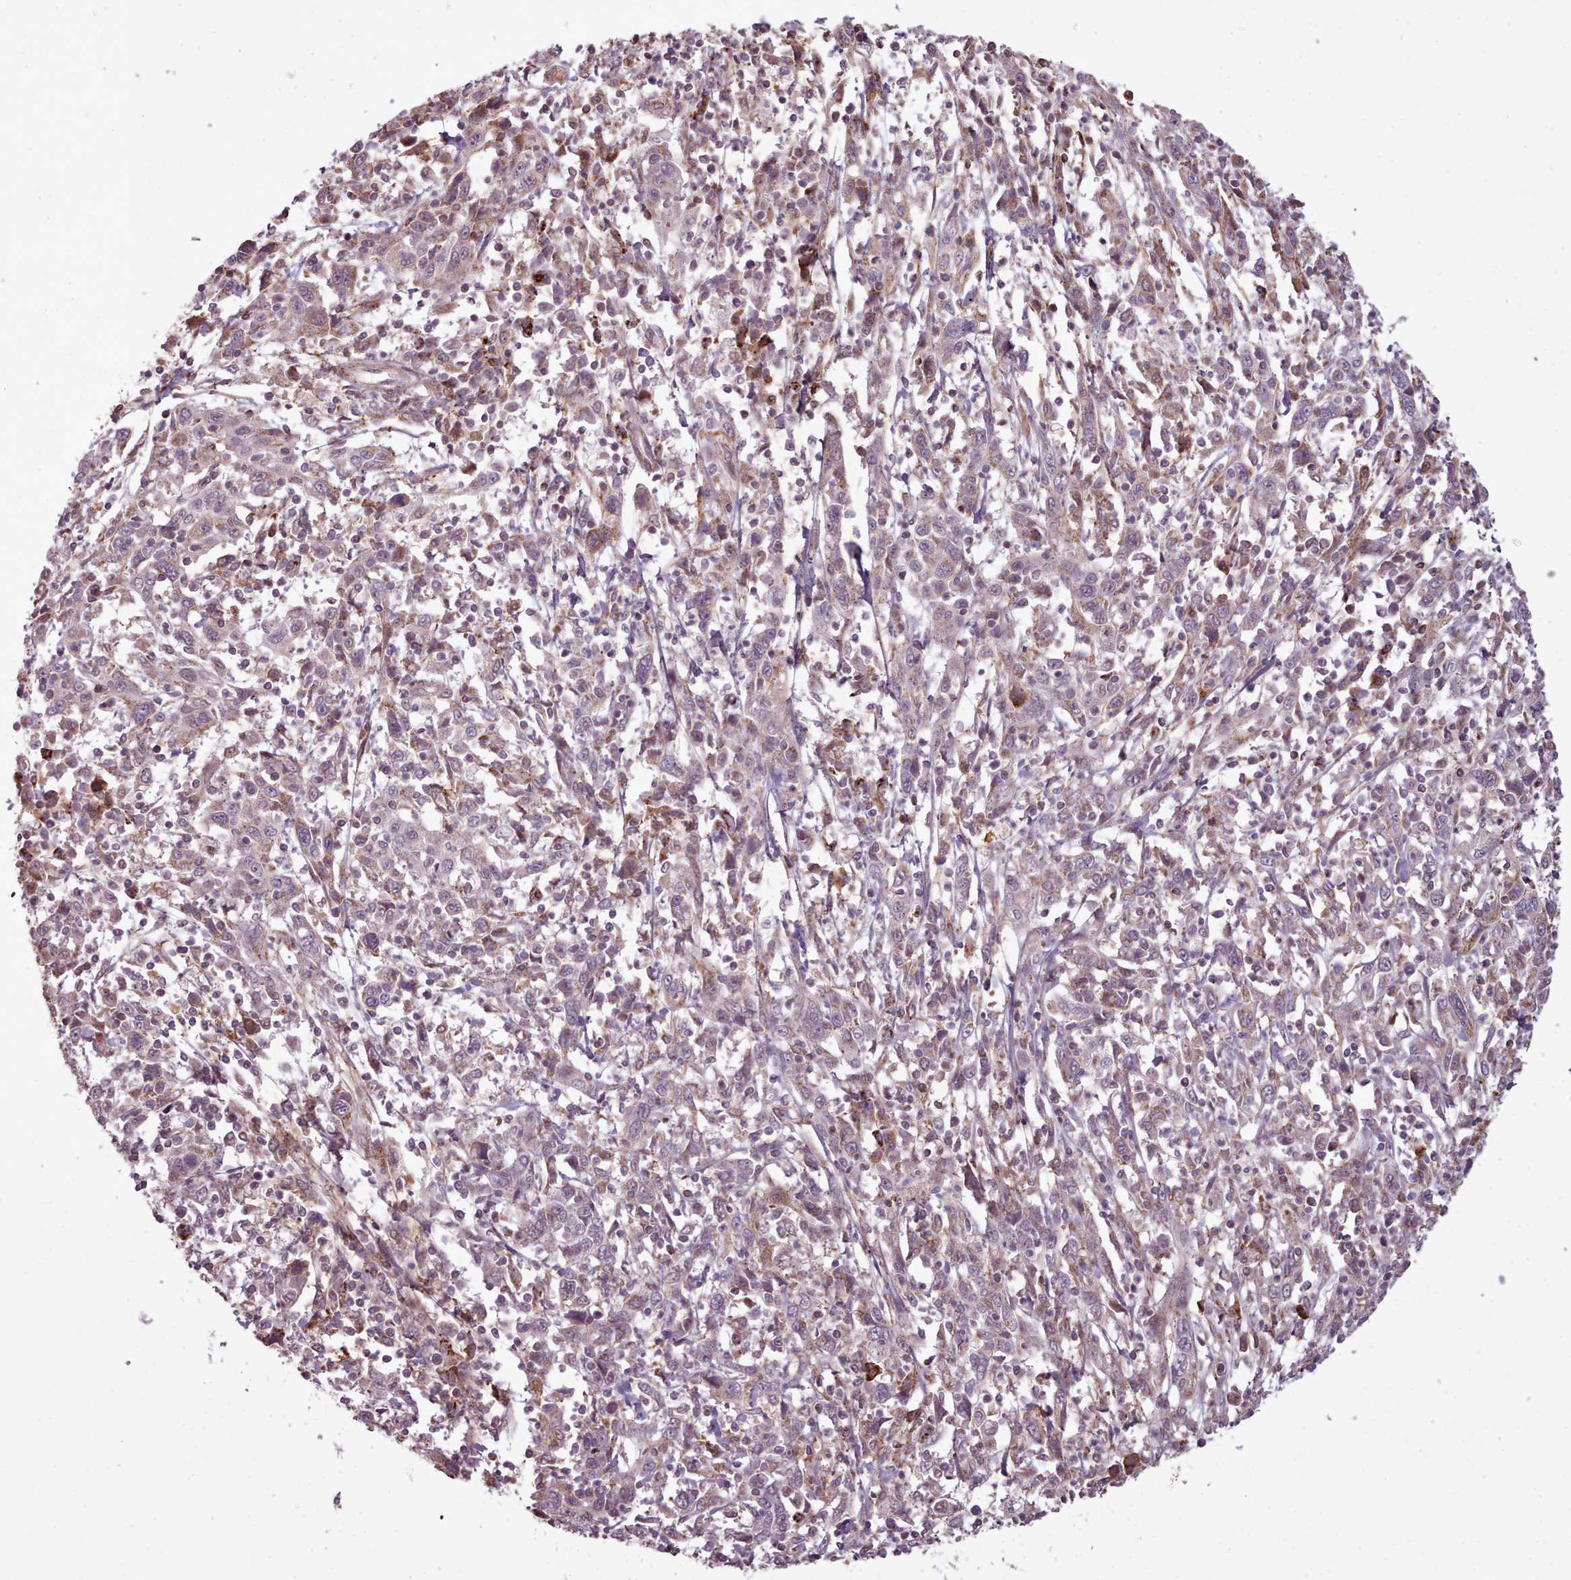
{"staining": {"intensity": "weak", "quantity": "<25%", "location": "cytoplasmic/membranous"}, "tissue": "cervical cancer", "cell_type": "Tumor cells", "image_type": "cancer", "snomed": [{"axis": "morphology", "description": "Squamous cell carcinoma, NOS"}, {"axis": "topography", "description": "Cervix"}], "caption": "This image is of squamous cell carcinoma (cervical) stained with immunohistochemistry to label a protein in brown with the nuclei are counter-stained blue. There is no staining in tumor cells. The staining is performed using DAB (3,3'-diaminobenzidine) brown chromogen with nuclei counter-stained in using hematoxylin.", "gene": "ZMYM4", "patient": {"sex": "female", "age": 46}}